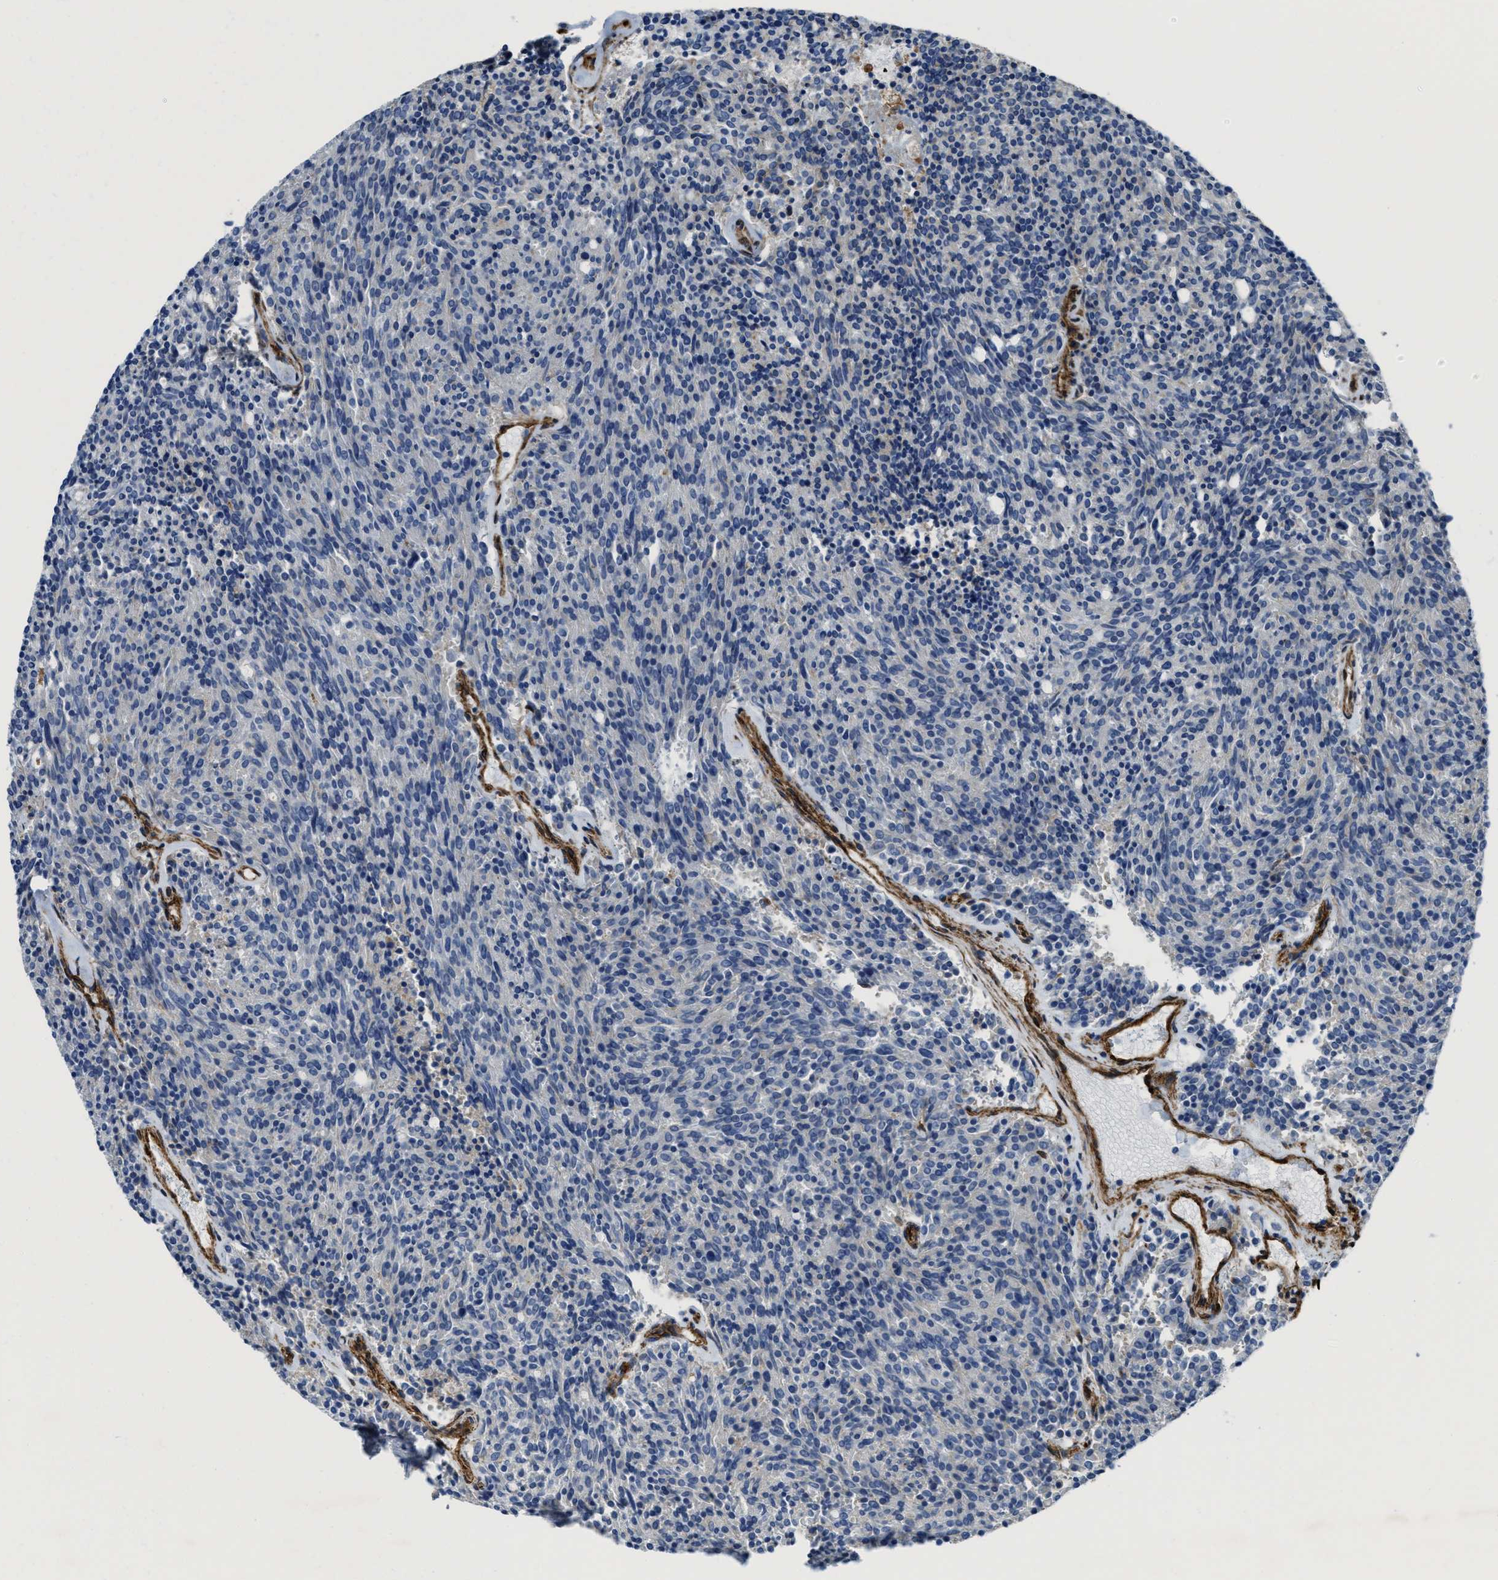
{"staining": {"intensity": "negative", "quantity": "none", "location": "none"}, "tissue": "carcinoid", "cell_type": "Tumor cells", "image_type": "cancer", "snomed": [{"axis": "morphology", "description": "Carcinoid, malignant, NOS"}, {"axis": "topography", "description": "Pancreas"}], "caption": "Histopathology image shows no protein expression in tumor cells of carcinoid tissue.", "gene": "NAB1", "patient": {"sex": "female", "age": 54}}